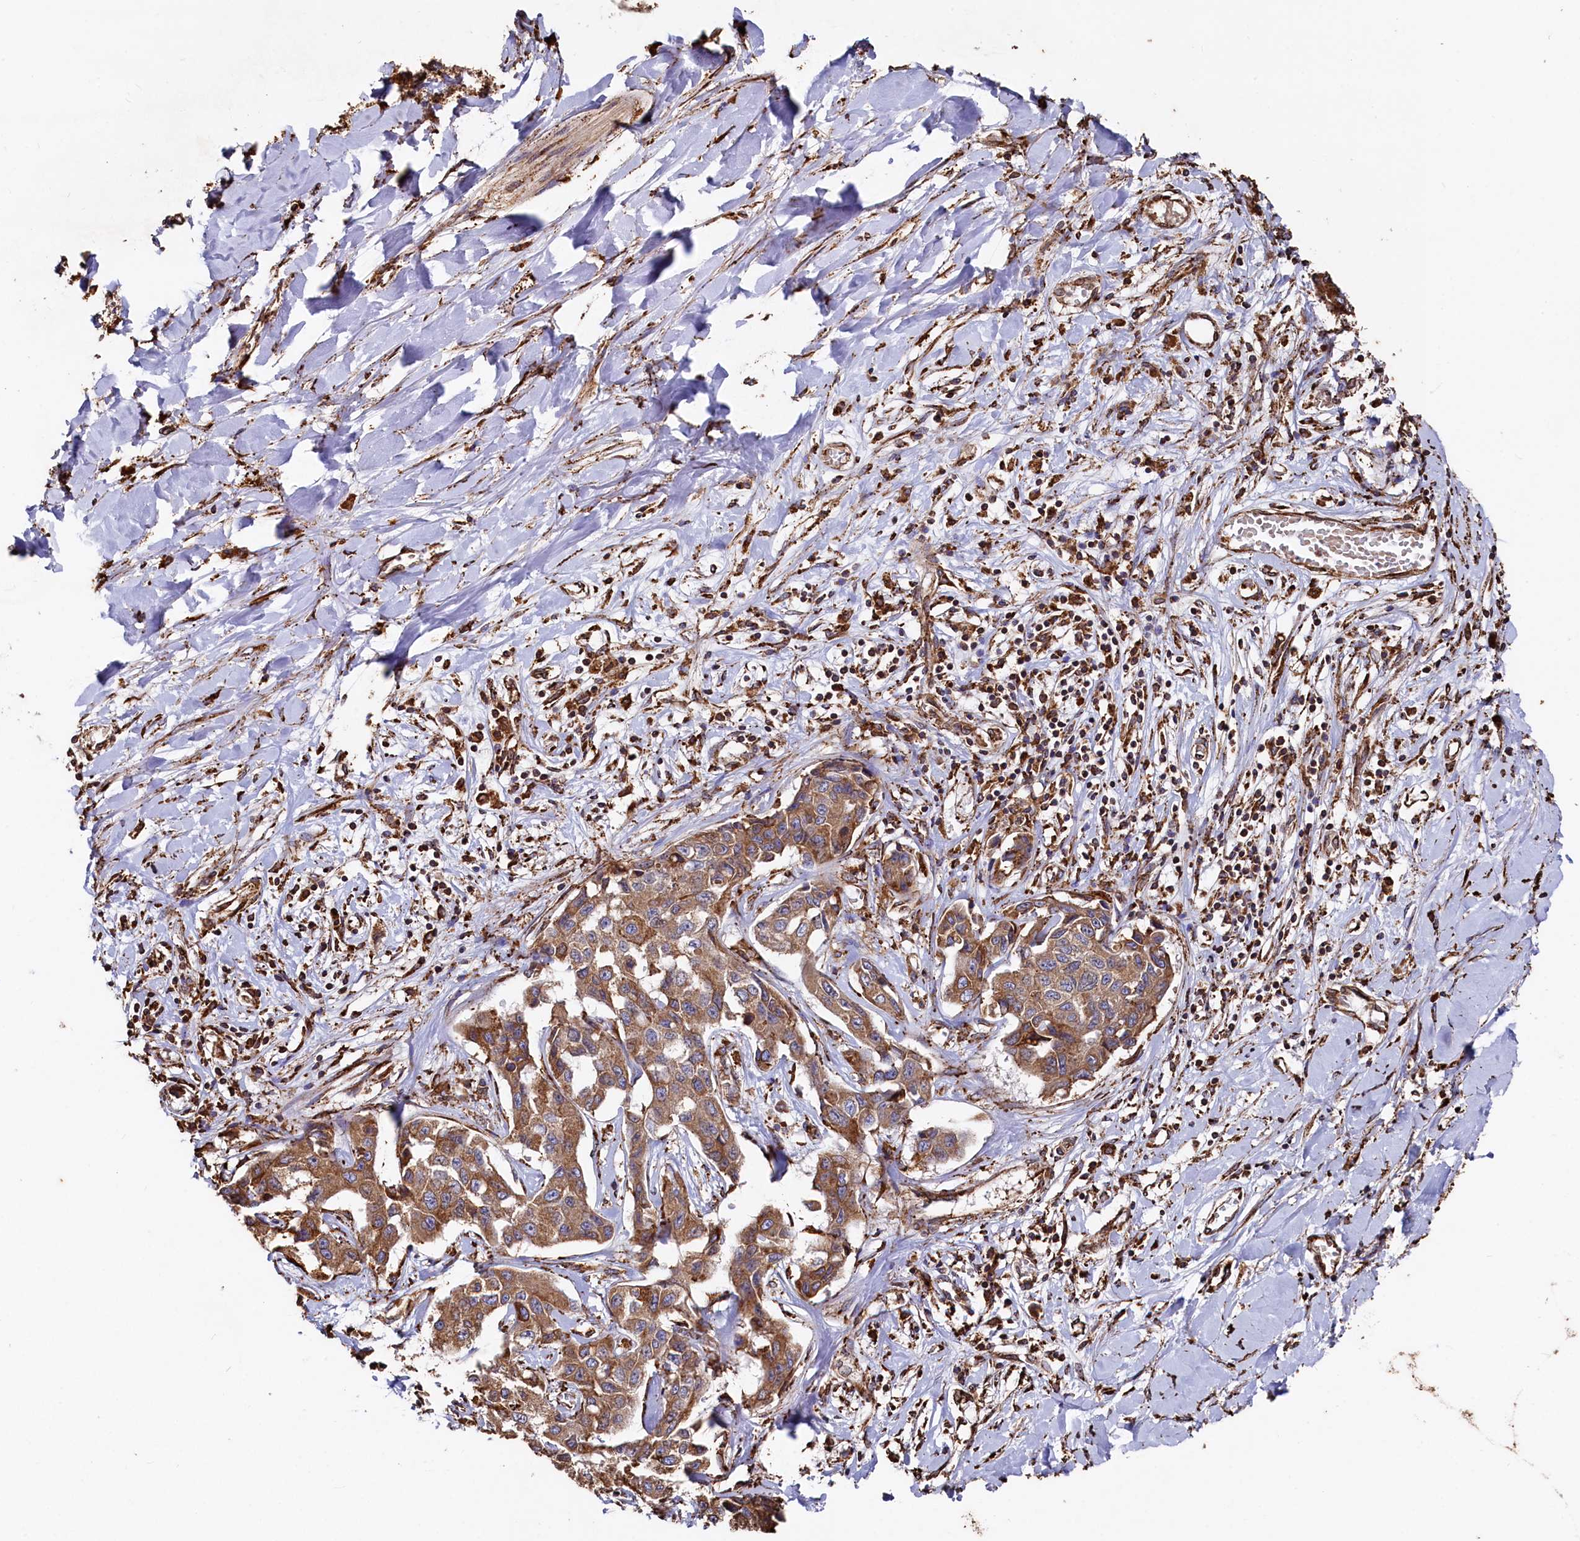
{"staining": {"intensity": "moderate", "quantity": ">75%", "location": "cytoplasmic/membranous"}, "tissue": "liver cancer", "cell_type": "Tumor cells", "image_type": "cancer", "snomed": [{"axis": "morphology", "description": "Cholangiocarcinoma"}, {"axis": "topography", "description": "Liver"}], "caption": "Protein staining of liver cancer (cholangiocarcinoma) tissue shows moderate cytoplasmic/membranous positivity in about >75% of tumor cells.", "gene": "NEURL1B", "patient": {"sex": "male", "age": 59}}